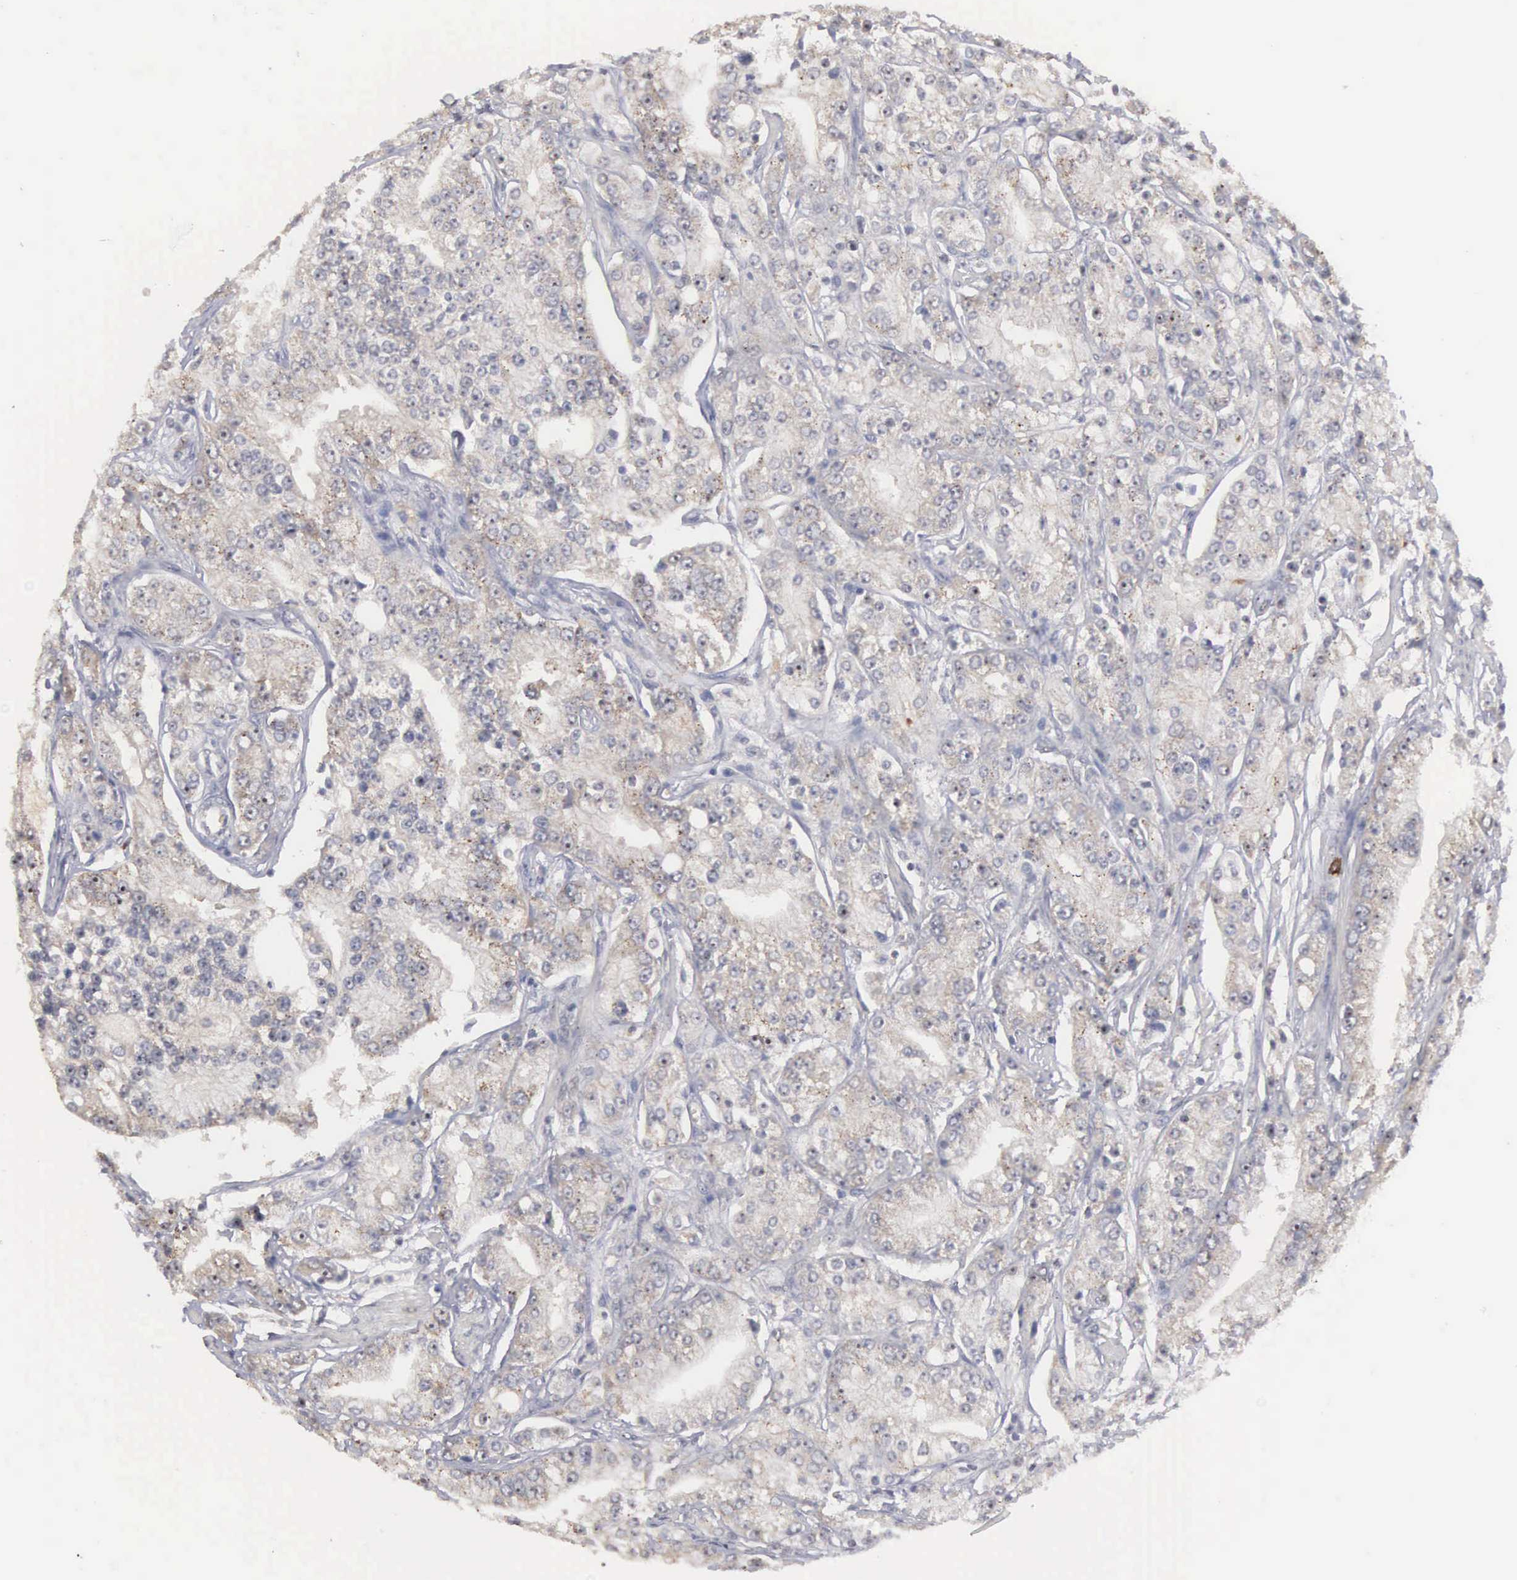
{"staining": {"intensity": "weak", "quantity": ">75%", "location": "cytoplasmic/membranous"}, "tissue": "prostate cancer", "cell_type": "Tumor cells", "image_type": "cancer", "snomed": [{"axis": "morphology", "description": "Adenocarcinoma, Medium grade"}, {"axis": "topography", "description": "Prostate"}], "caption": "Immunohistochemical staining of human medium-grade adenocarcinoma (prostate) displays low levels of weak cytoplasmic/membranous protein positivity in about >75% of tumor cells.", "gene": "AMN", "patient": {"sex": "male", "age": 72}}